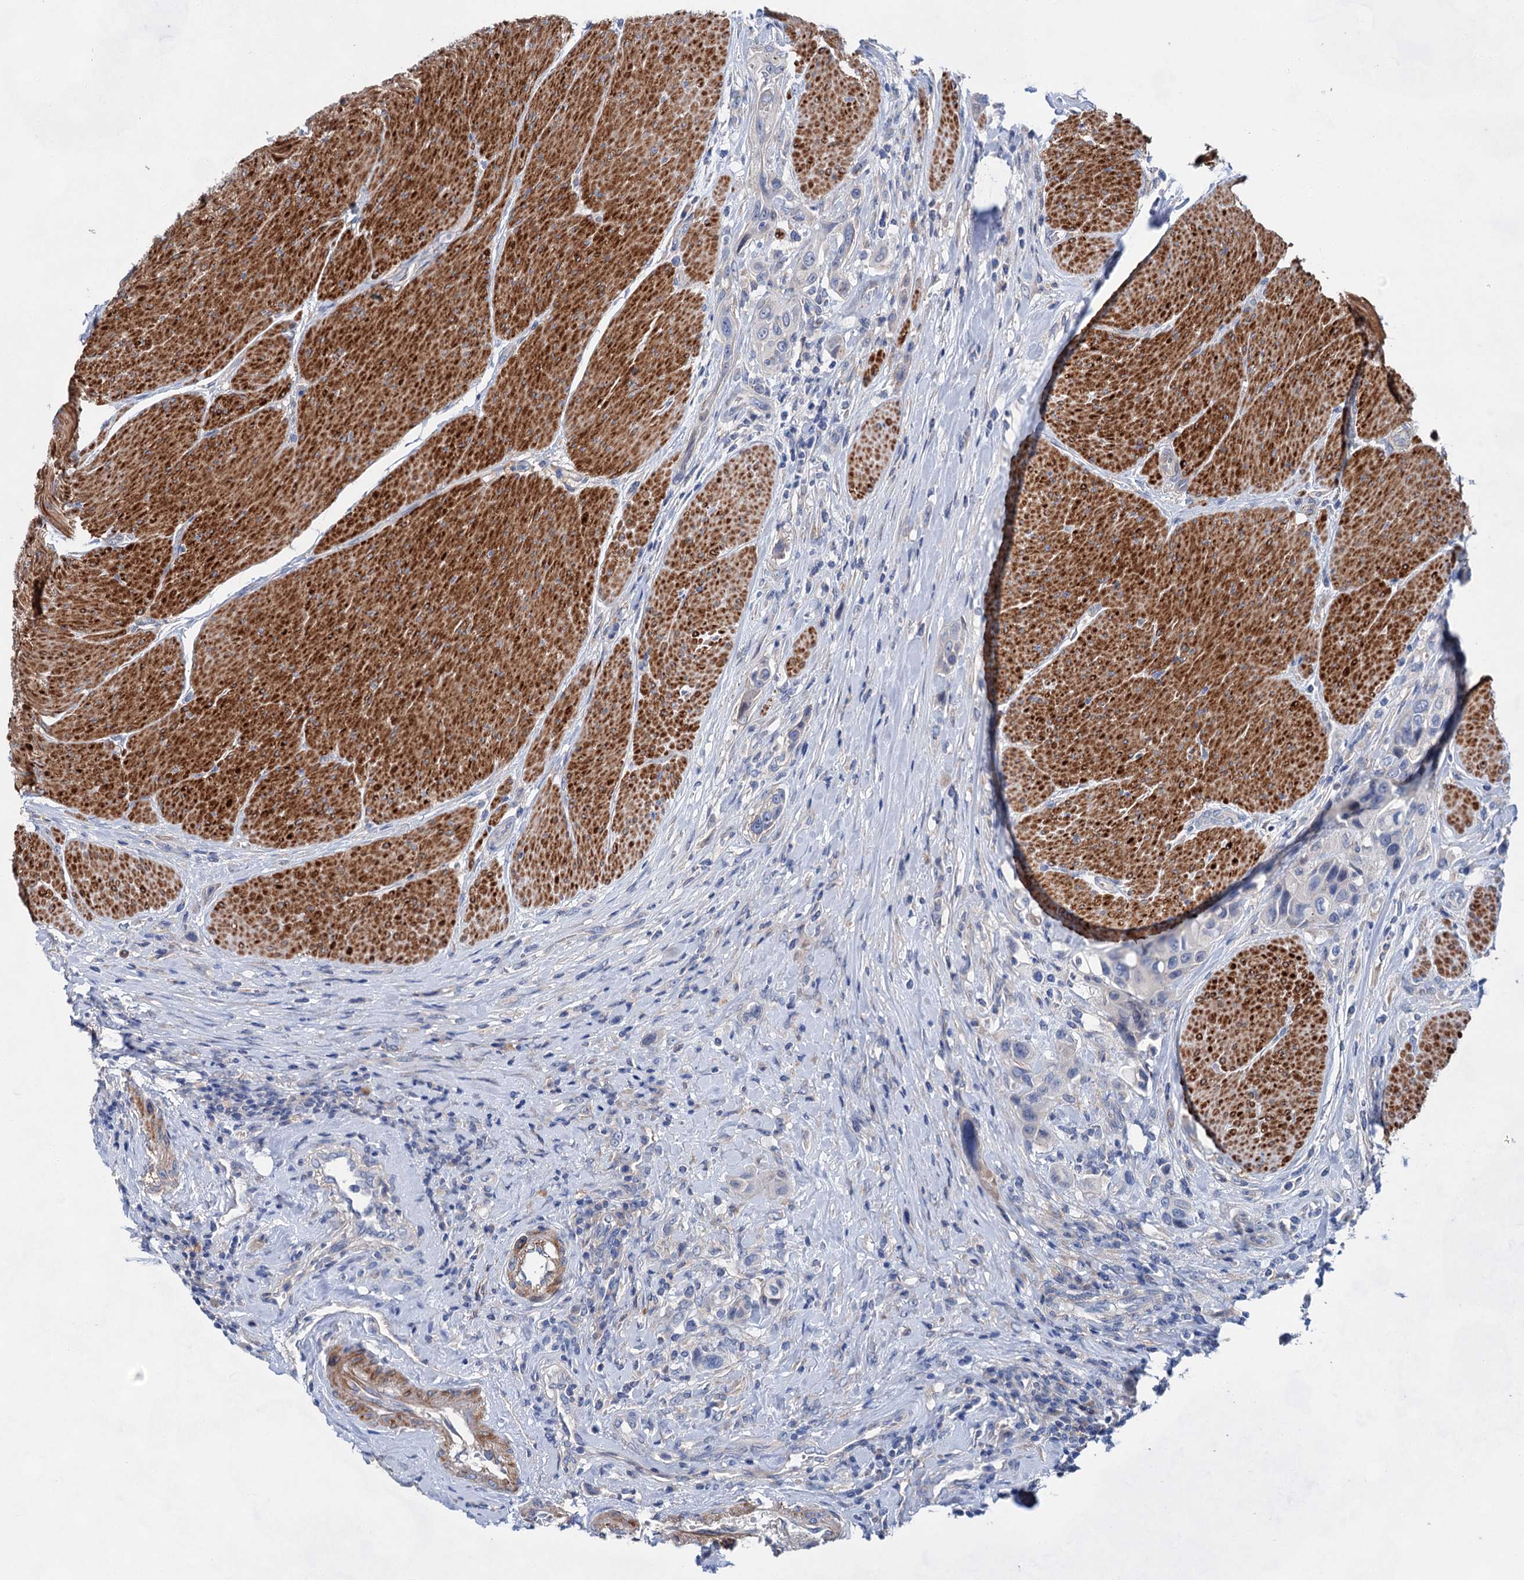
{"staining": {"intensity": "negative", "quantity": "none", "location": "none"}, "tissue": "urothelial cancer", "cell_type": "Tumor cells", "image_type": "cancer", "snomed": [{"axis": "morphology", "description": "Urothelial carcinoma, High grade"}, {"axis": "topography", "description": "Urinary bladder"}], "caption": "Urothelial carcinoma (high-grade) was stained to show a protein in brown. There is no significant staining in tumor cells. (DAB immunohistochemistry with hematoxylin counter stain).", "gene": "GPR155", "patient": {"sex": "male", "age": 50}}